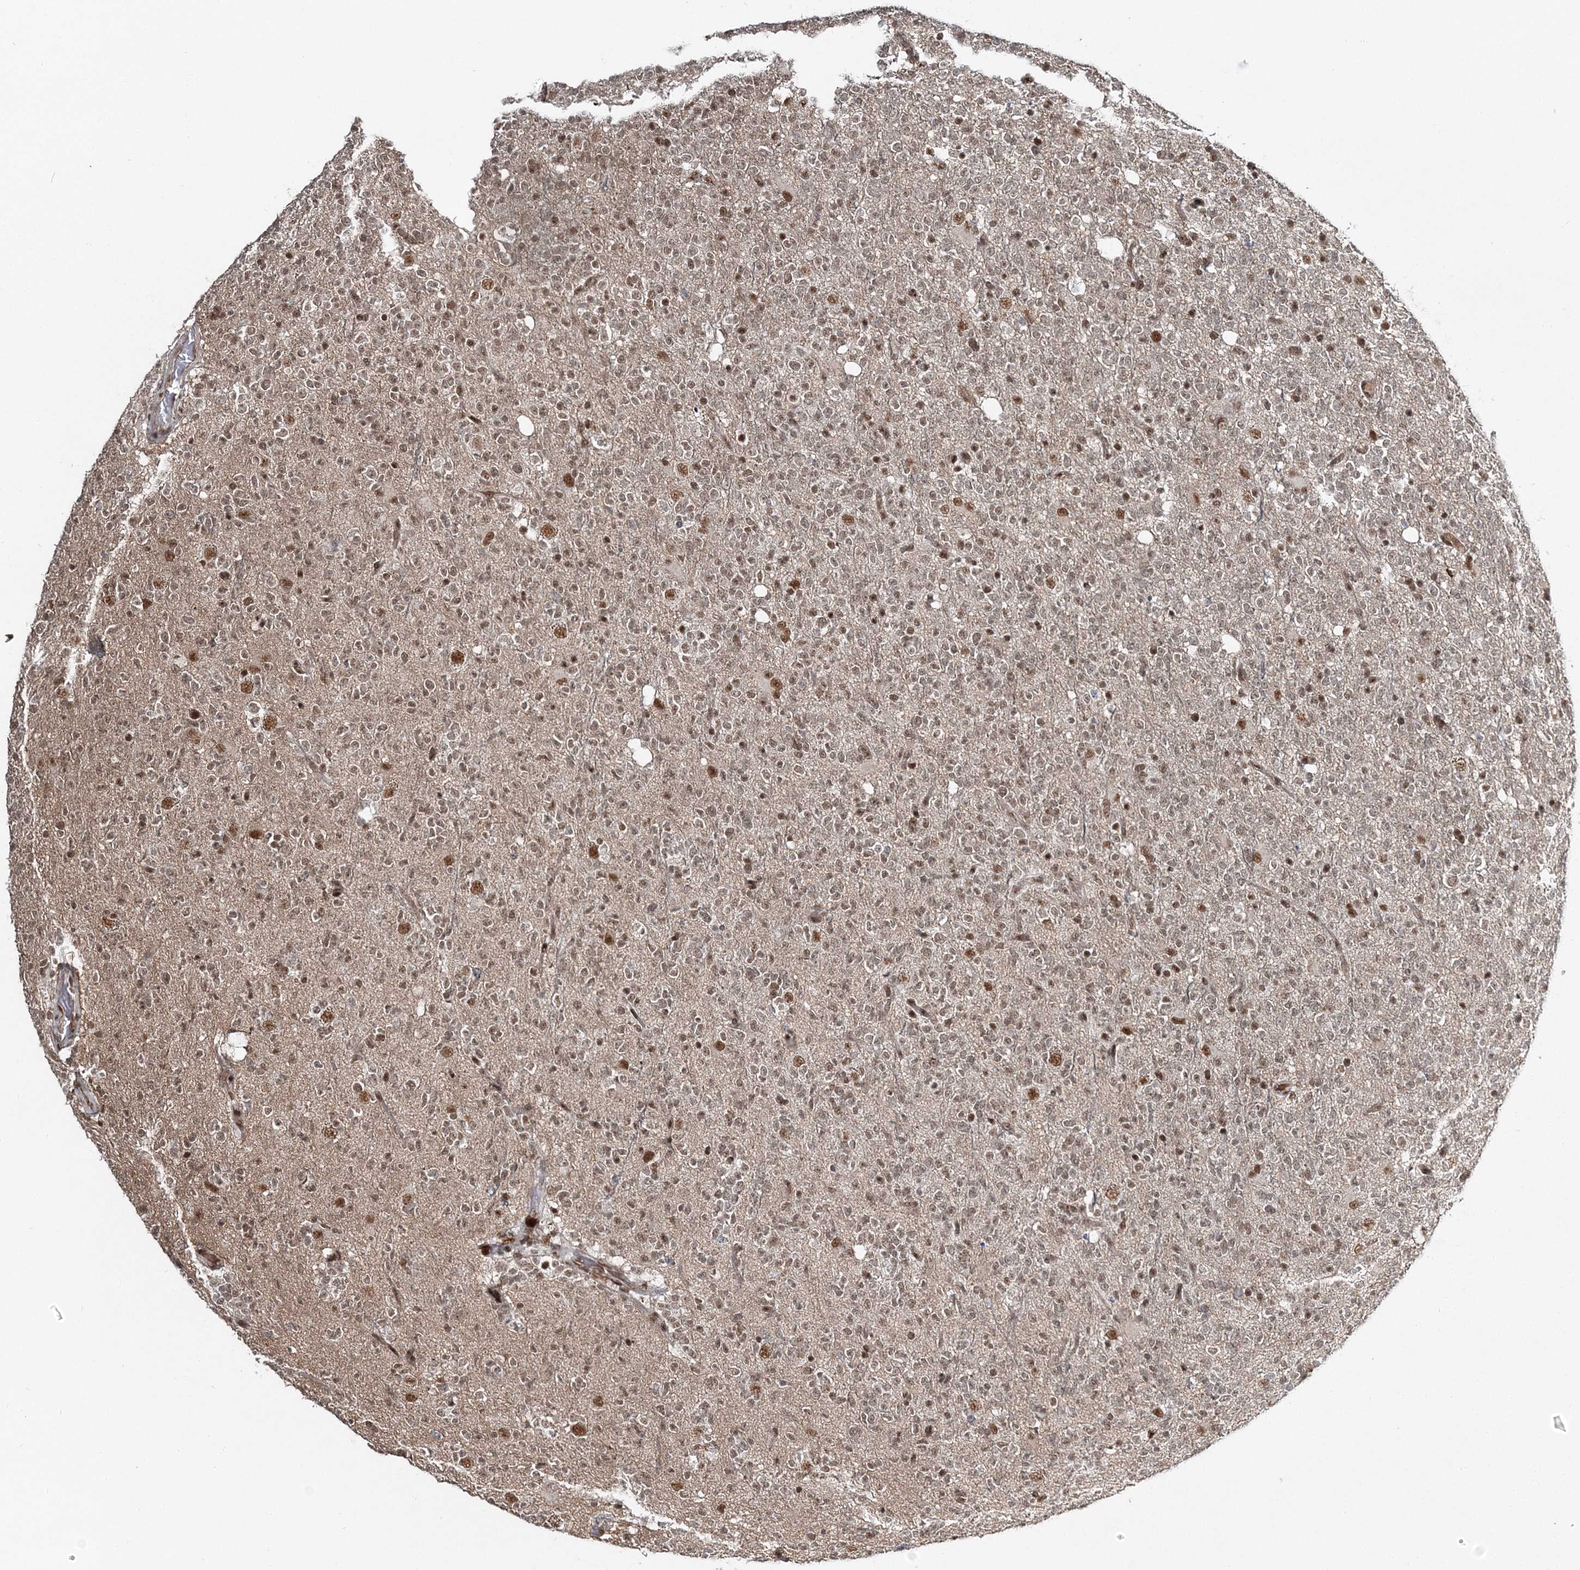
{"staining": {"intensity": "moderate", "quantity": ">75%", "location": "nuclear"}, "tissue": "glioma", "cell_type": "Tumor cells", "image_type": "cancer", "snomed": [{"axis": "morphology", "description": "Glioma, malignant, High grade"}, {"axis": "topography", "description": "Brain"}], "caption": "IHC (DAB) staining of high-grade glioma (malignant) shows moderate nuclear protein positivity in about >75% of tumor cells.", "gene": "QRICH1", "patient": {"sex": "female", "age": 62}}